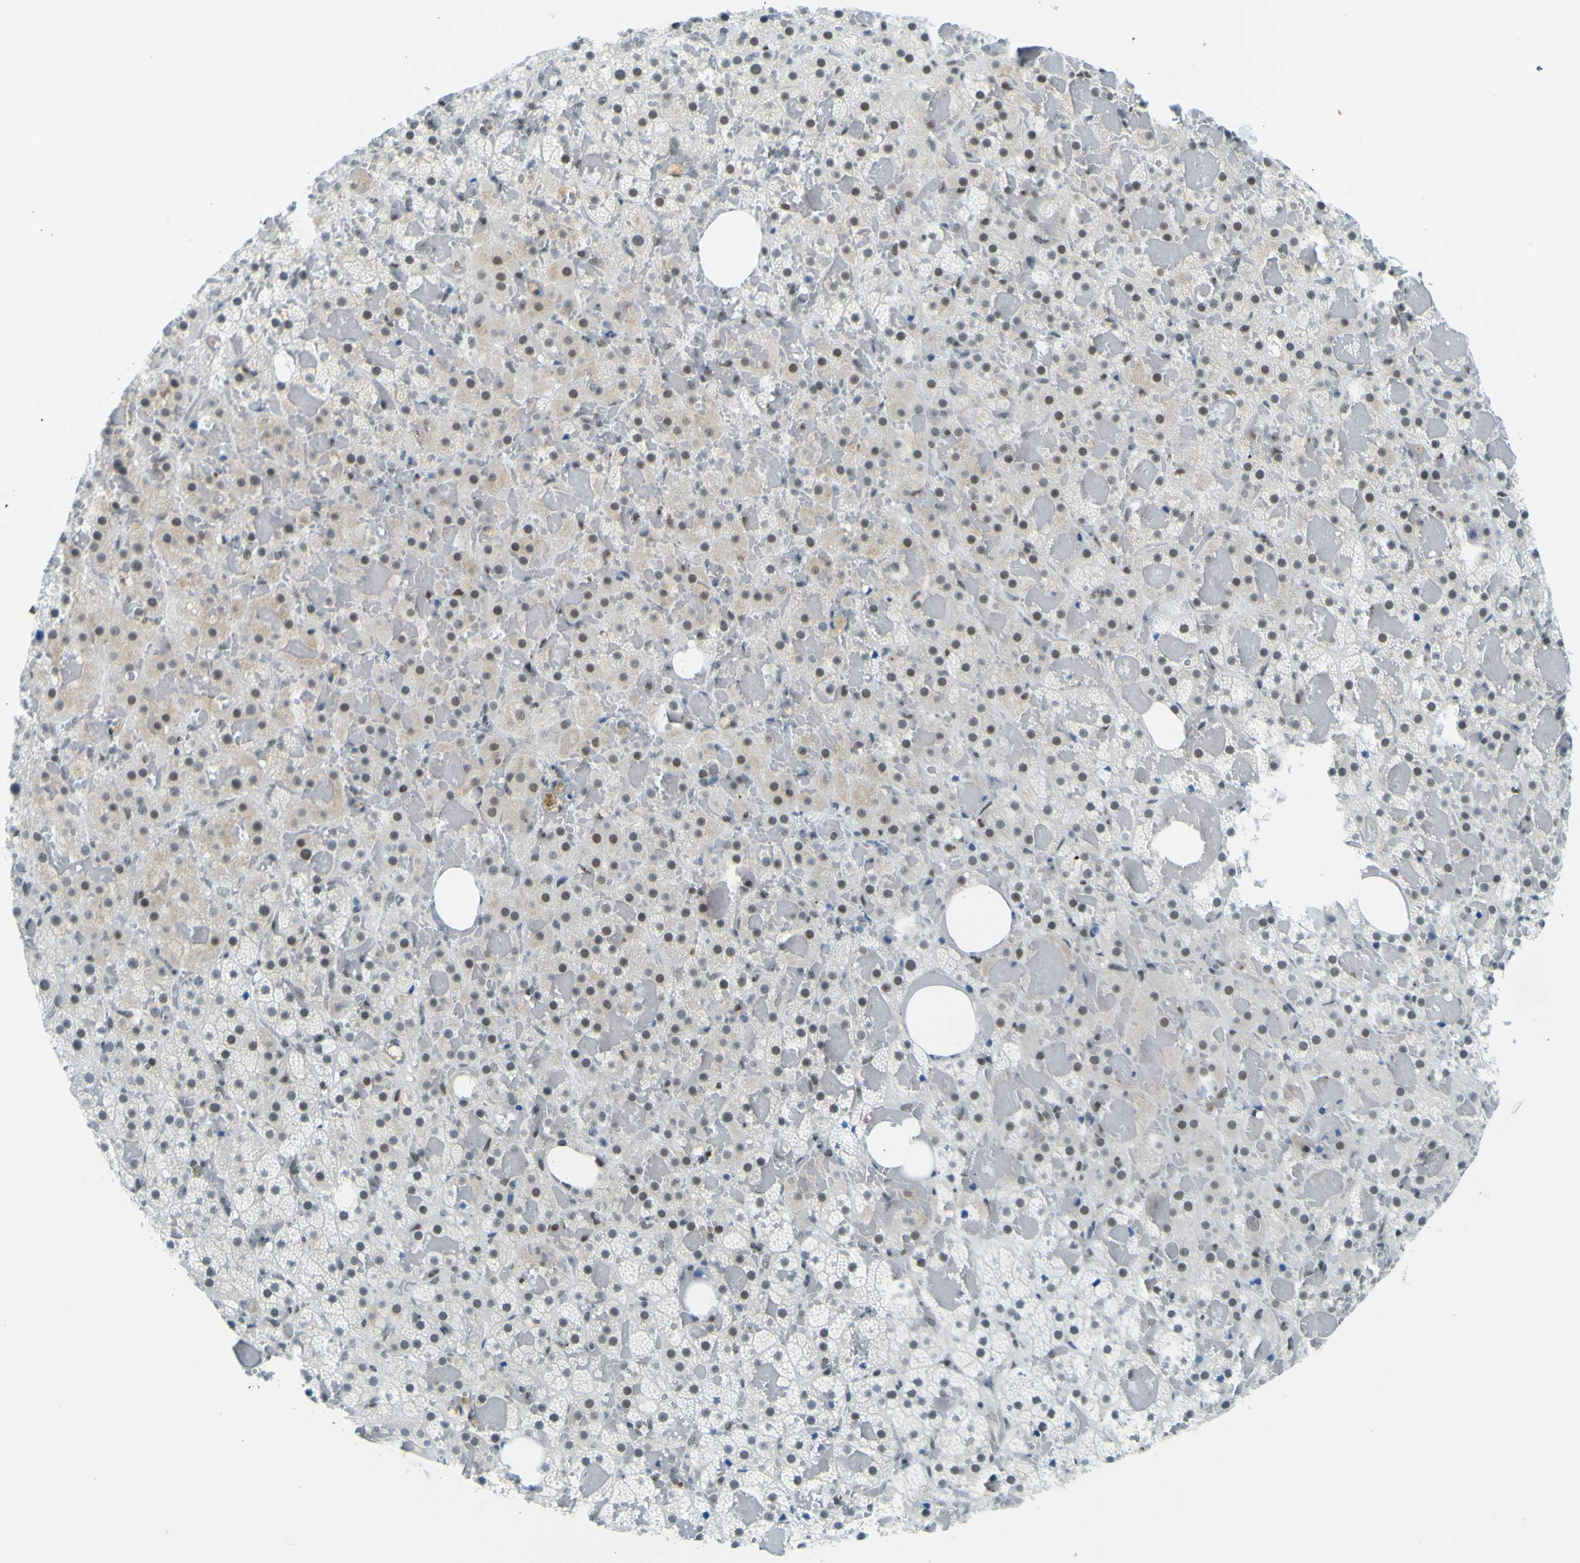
{"staining": {"intensity": "weak", "quantity": "25%-75%", "location": "nuclear"}, "tissue": "adrenal gland", "cell_type": "Glandular cells", "image_type": "normal", "snomed": [{"axis": "morphology", "description": "Normal tissue, NOS"}, {"axis": "topography", "description": "Adrenal gland"}], "caption": "Protein staining of unremarkable adrenal gland demonstrates weak nuclear expression in about 25%-75% of glandular cells.", "gene": "CEBPG", "patient": {"sex": "female", "age": 59}}